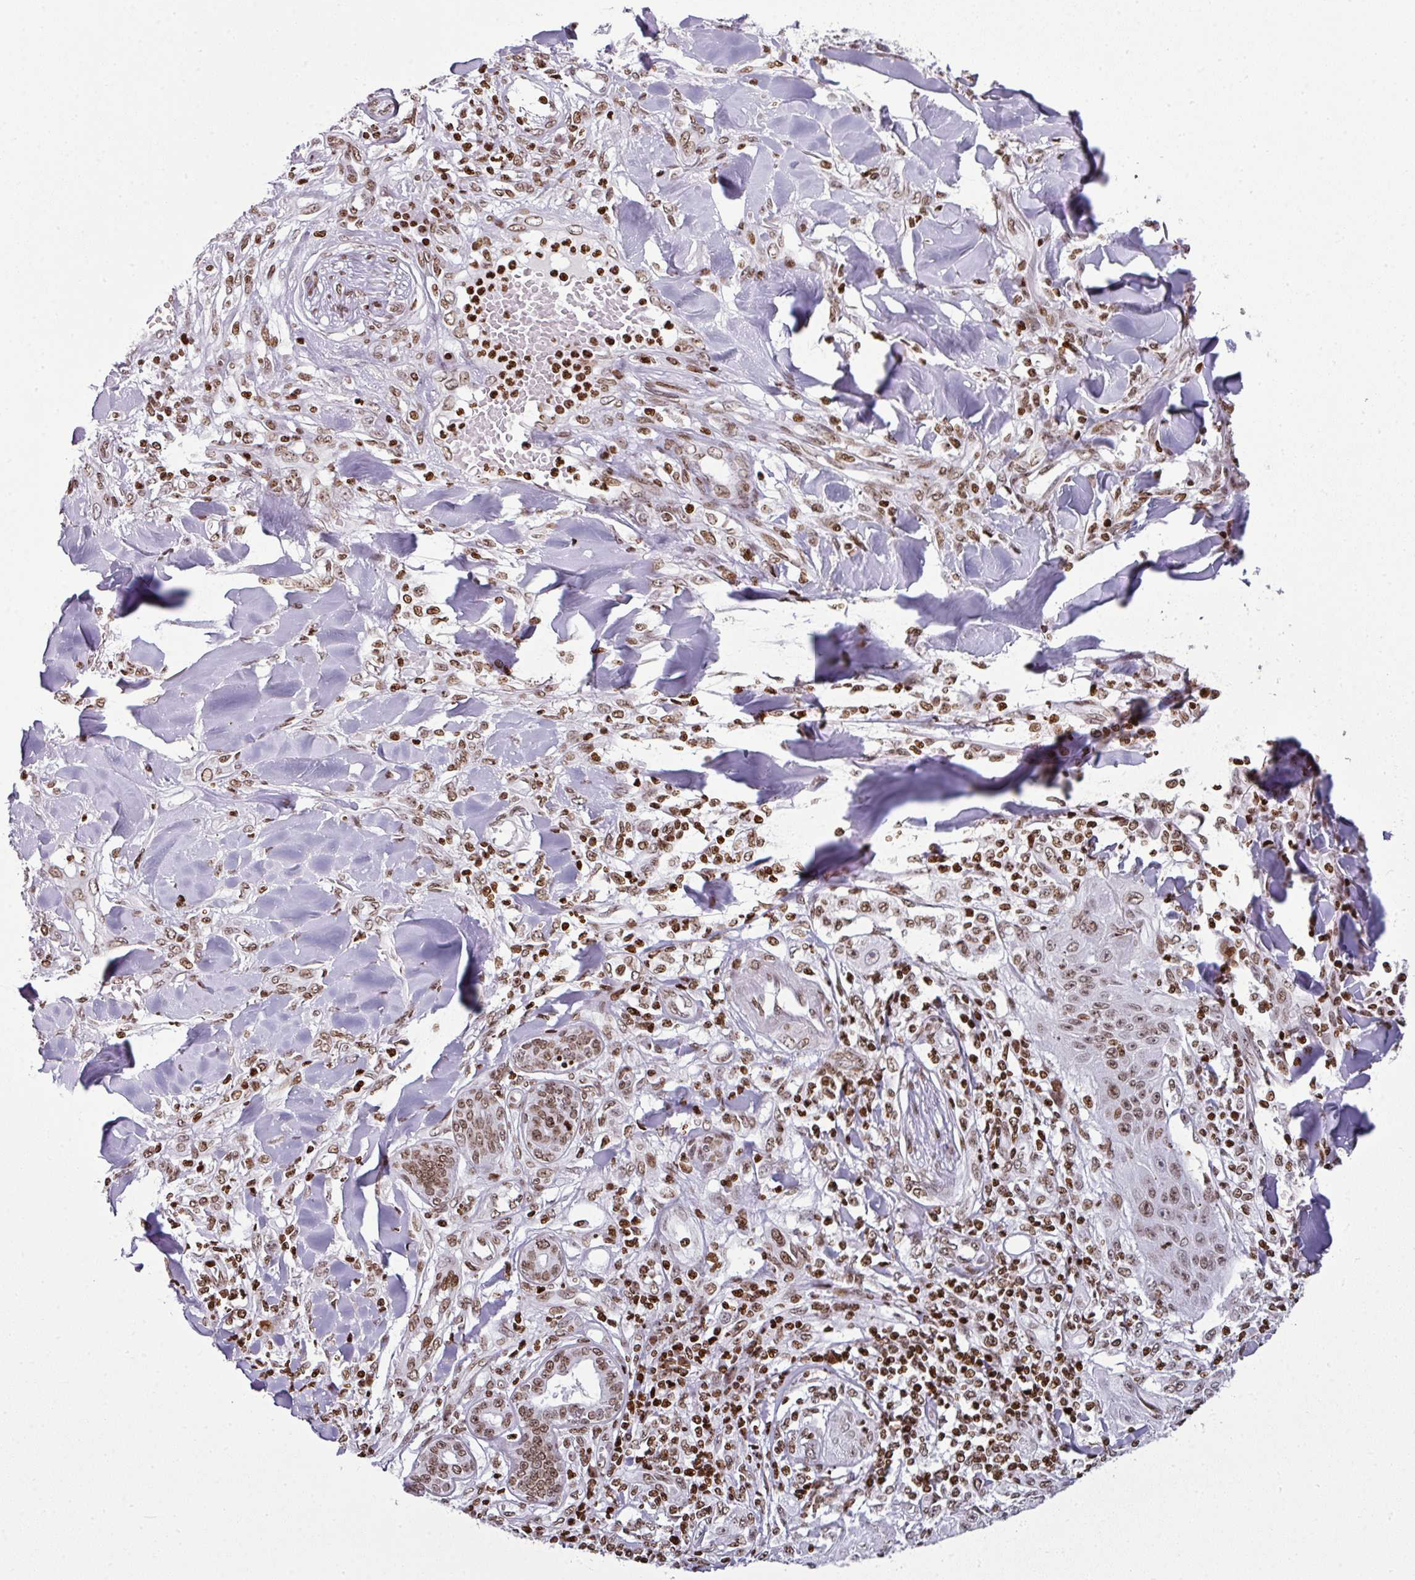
{"staining": {"intensity": "weak", "quantity": ">75%", "location": "nuclear"}, "tissue": "skin cancer", "cell_type": "Tumor cells", "image_type": "cancer", "snomed": [{"axis": "morphology", "description": "Squamous cell carcinoma, NOS"}, {"axis": "topography", "description": "Skin"}], "caption": "Weak nuclear staining for a protein is present in about >75% of tumor cells of skin cancer using immunohistochemistry (IHC).", "gene": "RASL11A", "patient": {"sex": "female", "age": 78}}